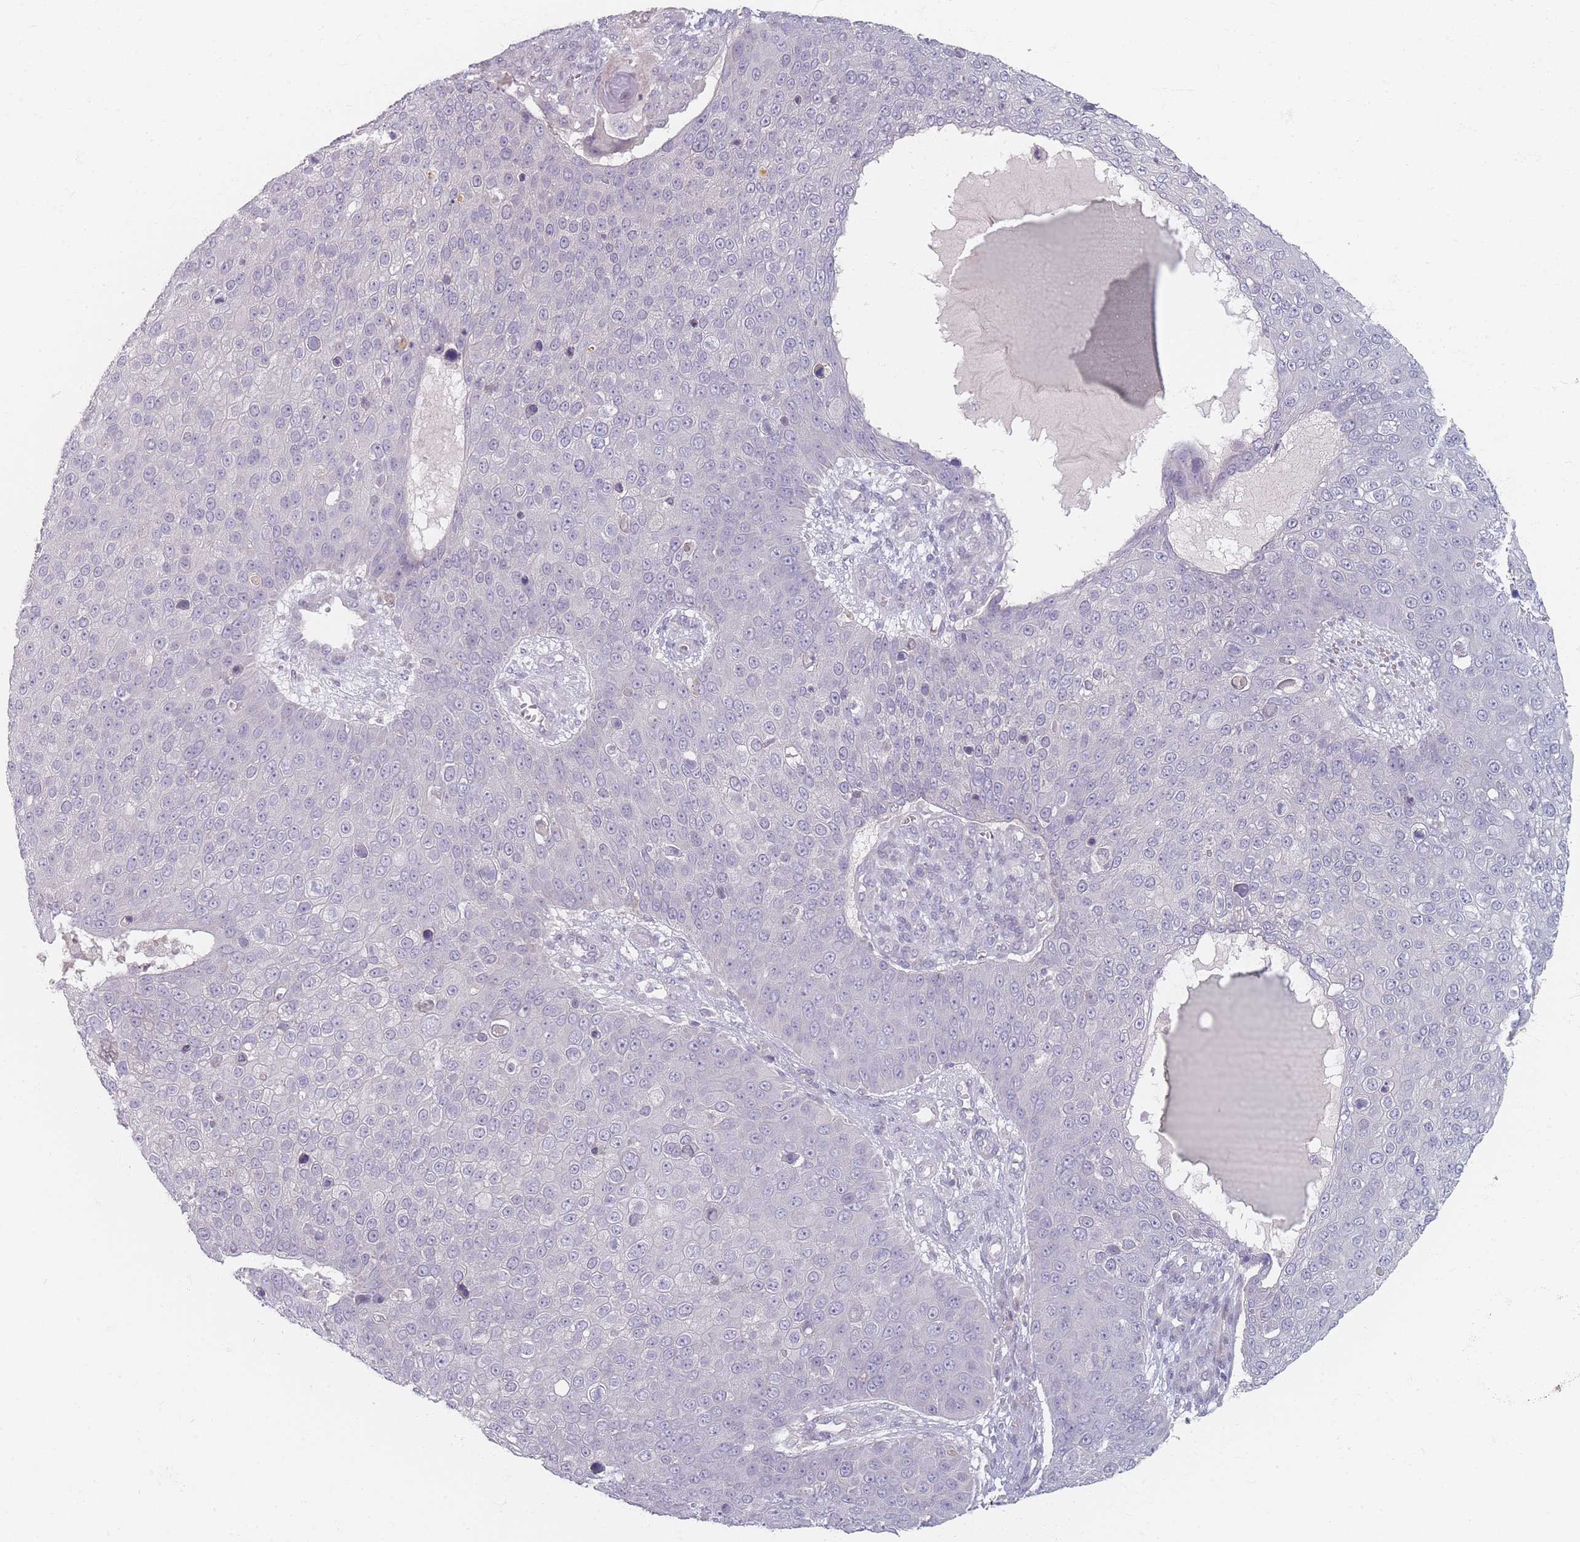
{"staining": {"intensity": "negative", "quantity": "none", "location": "none"}, "tissue": "skin cancer", "cell_type": "Tumor cells", "image_type": "cancer", "snomed": [{"axis": "morphology", "description": "Squamous cell carcinoma, NOS"}, {"axis": "topography", "description": "Skin"}], "caption": "This histopathology image is of skin cancer (squamous cell carcinoma) stained with immunohistochemistry (IHC) to label a protein in brown with the nuclei are counter-stained blue. There is no staining in tumor cells.", "gene": "TMOD1", "patient": {"sex": "male", "age": 71}}